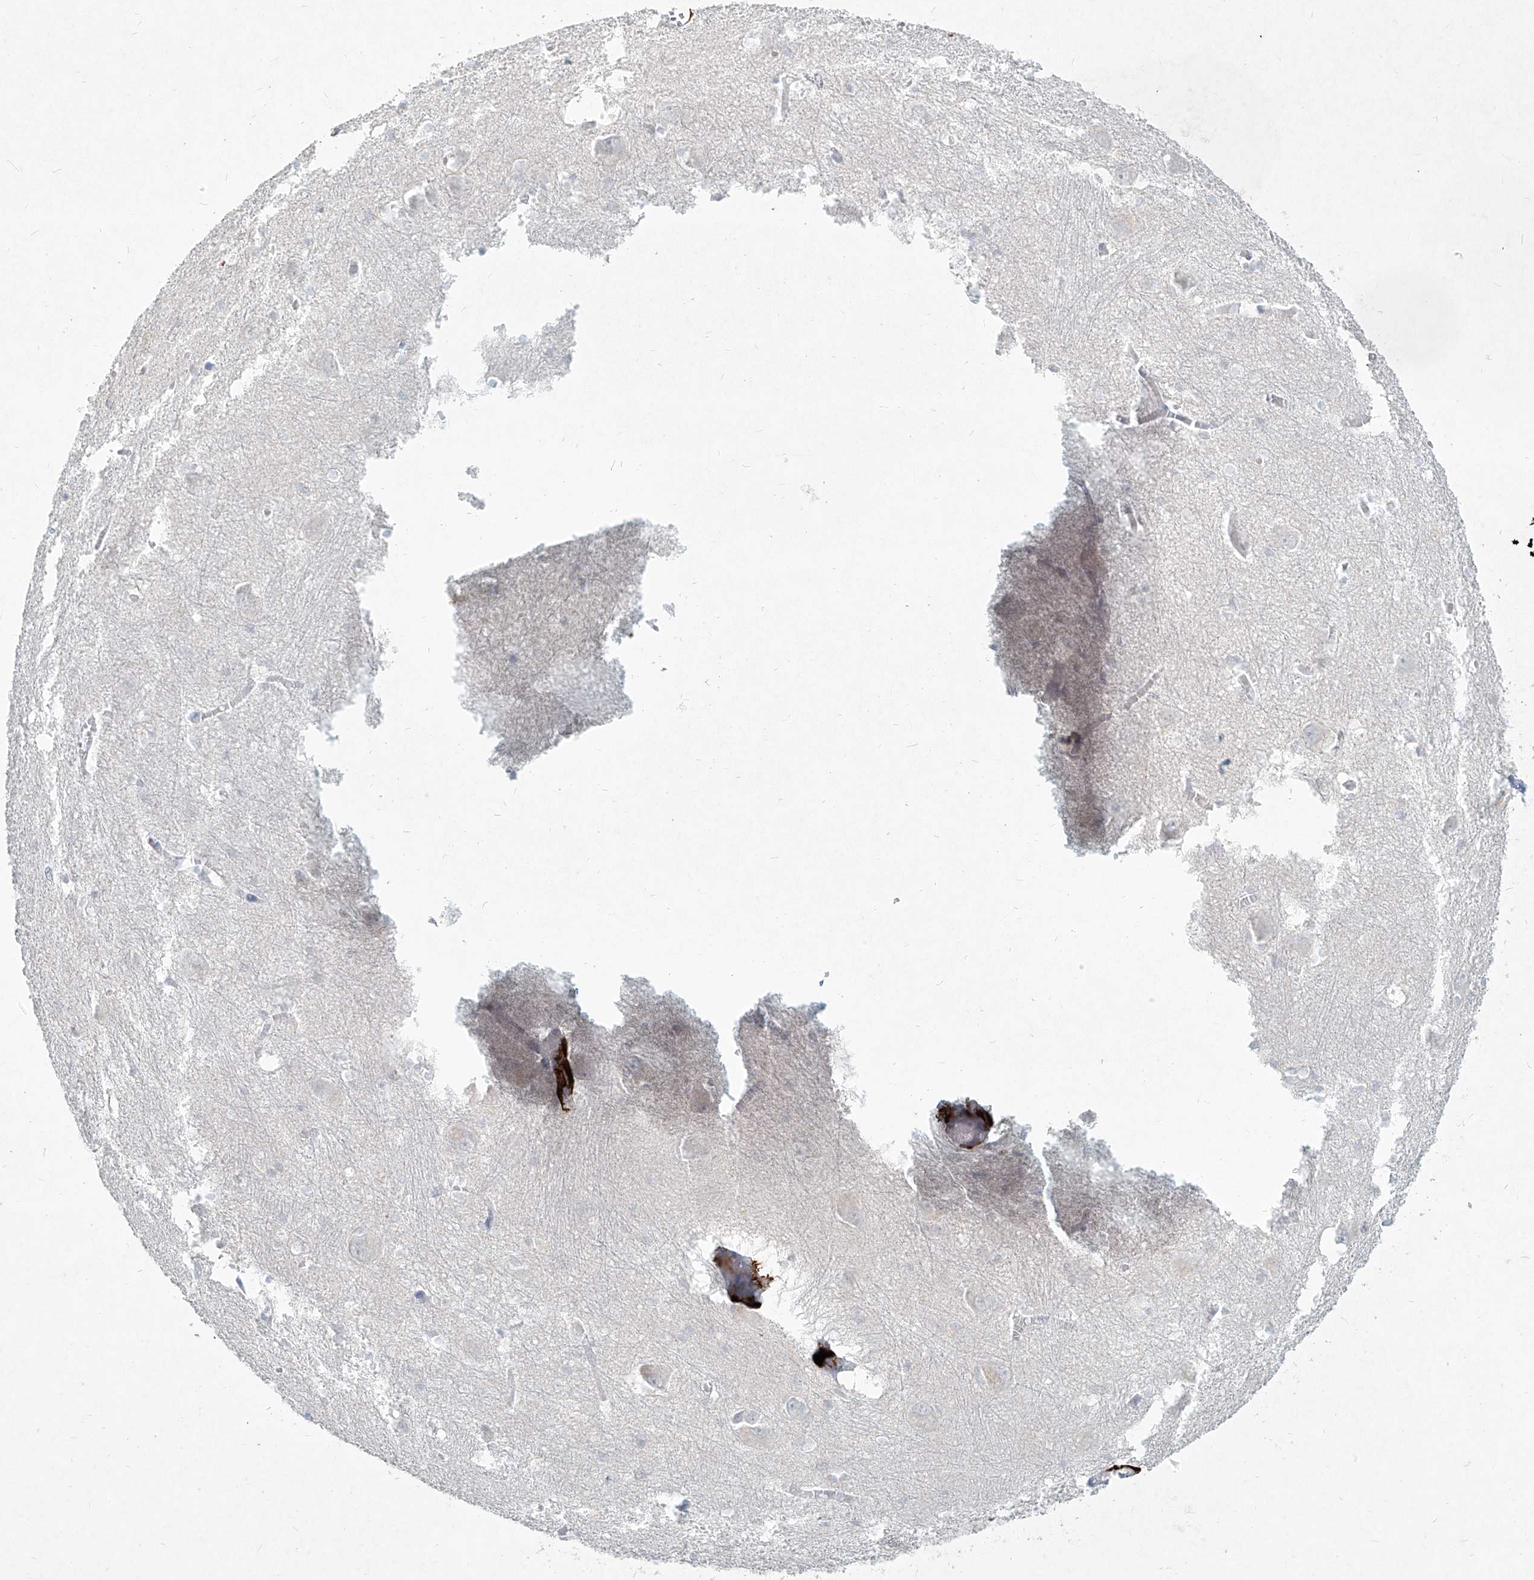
{"staining": {"intensity": "negative", "quantity": "none", "location": "none"}, "tissue": "caudate", "cell_type": "Glial cells", "image_type": "normal", "snomed": [{"axis": "morphology", "description": "Normal tissue, NOS"}, {"axis": "topography", "description": "Lateral ventricle wall"}], "caption": "Unremarkable caudate was stained to show a protein in brown. There is no significant staining in glial cells. (DAB IHC, high magnification).", "gene": "CD209", "patient": {"sex": "male", "age": 37}}